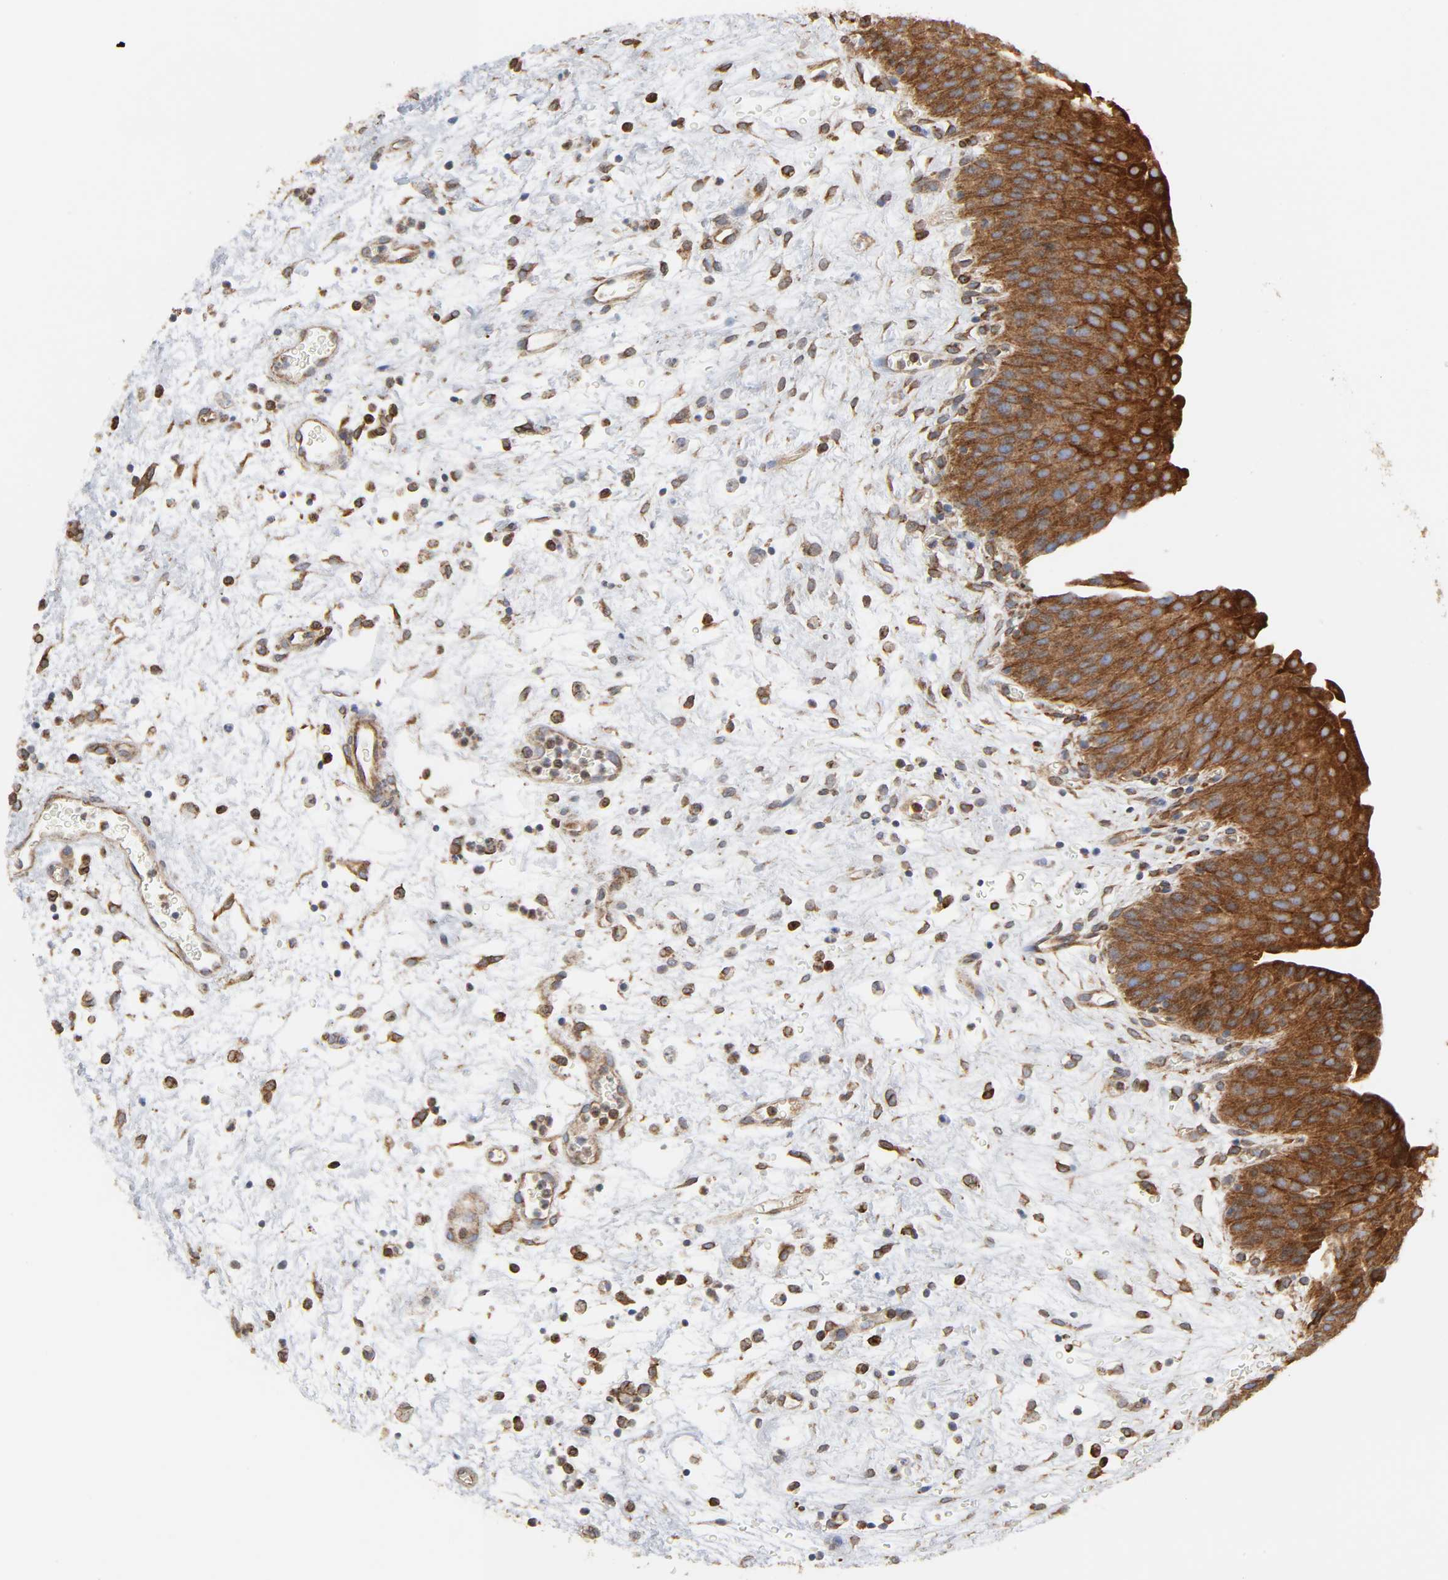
{"staining": {"intensity": "strong", "quantity": ">75%", "location": "cytoplasmic/membranous"}, "tissue": "urinary bladder", "cell_type": "Urothelial cells", "image_type": "normal", "snomed": [{"axis": "morphology", "description": "Normal tissue, NOS"}, {"axis": "morphology", "description": "Dysplasia, NOS"}, {"axis": "topography", "description": "Urinary bladder"}], "caption": "A micrograph of human urinary bladder stained for a protein demonstrates strong cytoplasmic/membranous brown staining in urothelial cells. The protein of interest is shown in brown color, while the nuclei are stained blue.", "gene": "POR", "patient": {"sex": "male", "age": 35}}